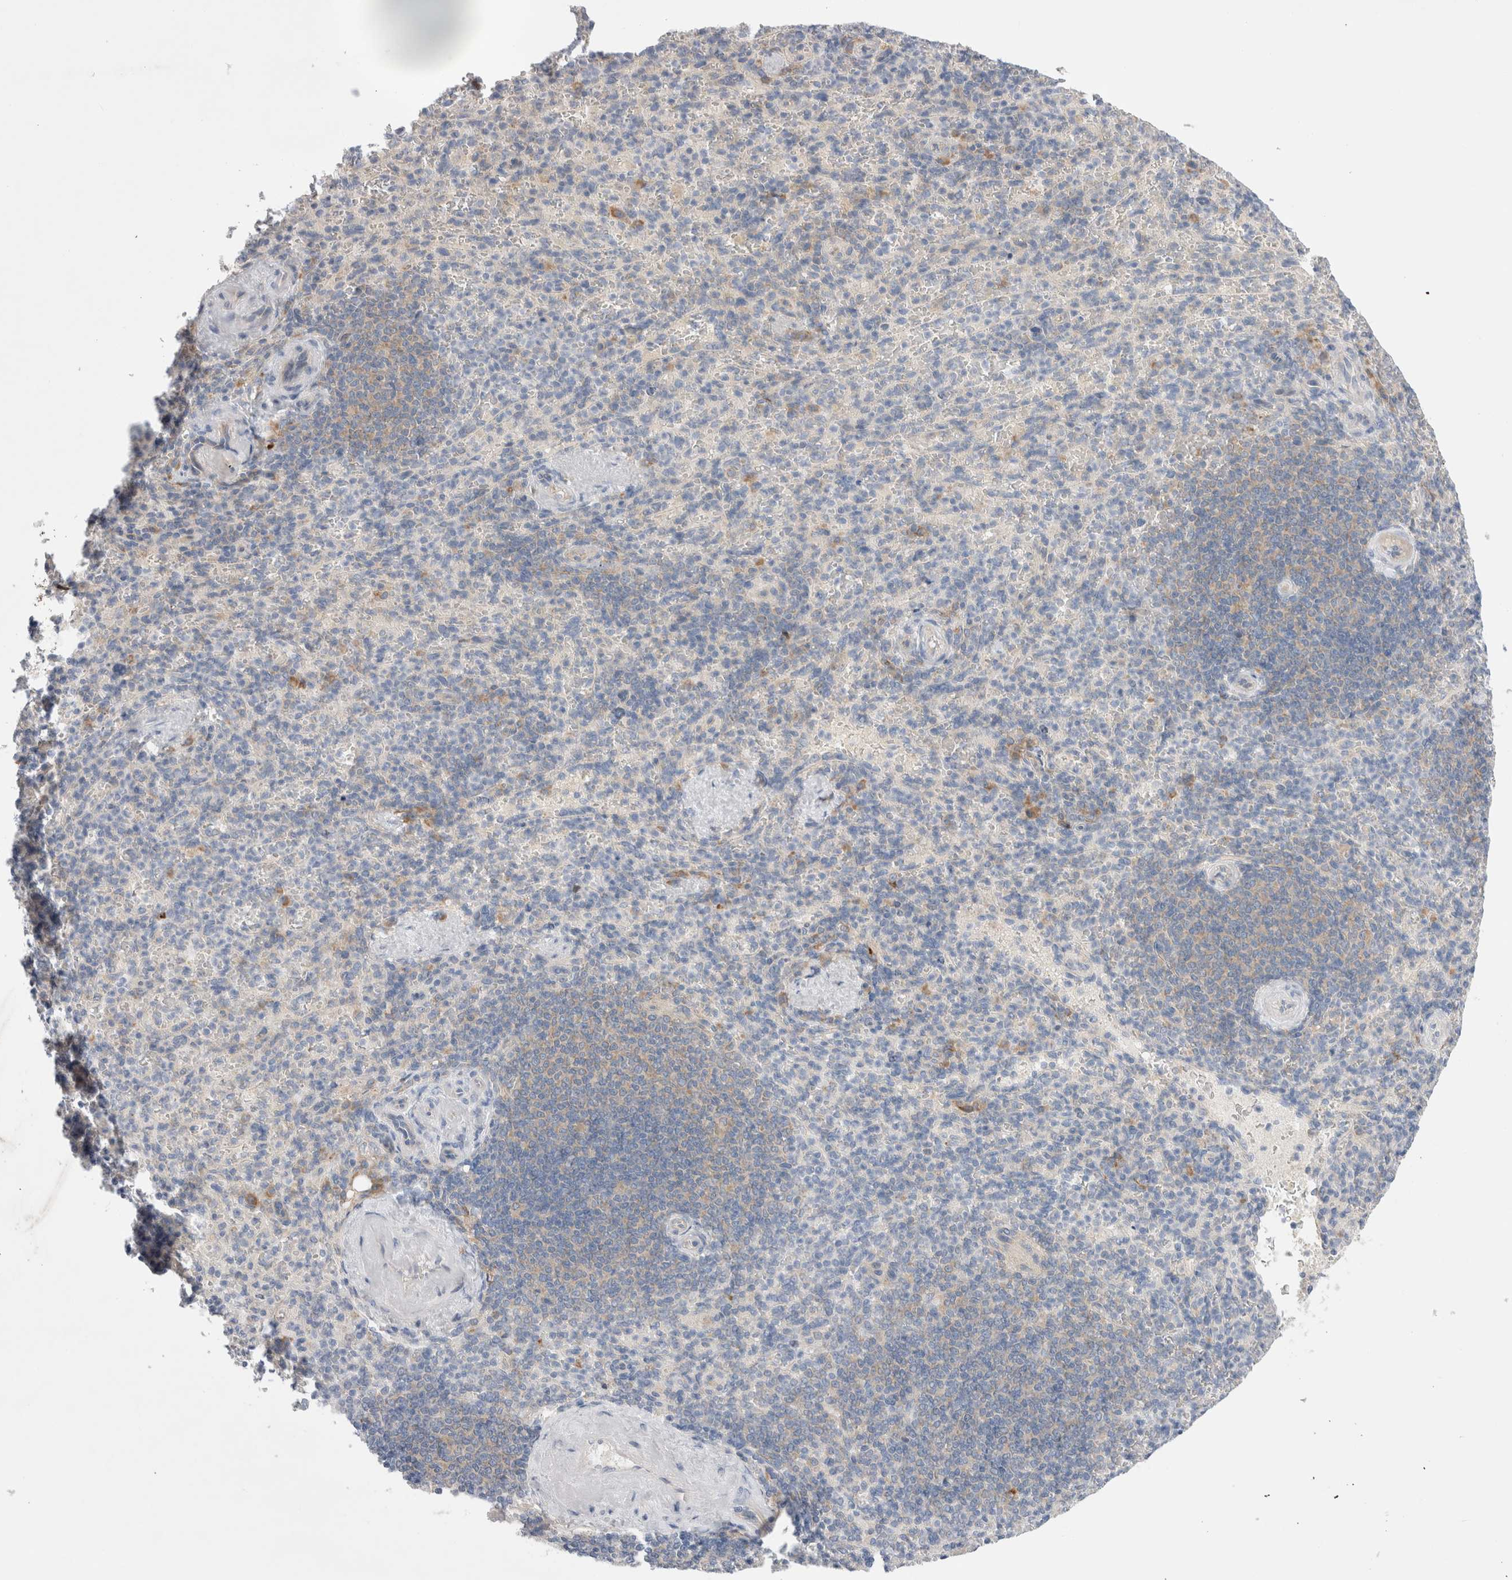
{"staining": {"intensity": "negative", "quantity": "none", "location": "none"}, "tissue": "spleen", "cell_type": "Cells in red pulp", "image_type": "normal", "snomed": [{"axis": "morphology", "description": "Normal tissue, NOS"}, {"axis": "topography", "description": "Spleen"}], "caption": "Cells in red pulp show no significant expression in normal spleen. Brightfield microscopy of IHC stained with DAB (brown) and hematoxylin (blue), captured at high magnification.", "gene": "RBM12B", "patient": {"sex": "female", "age": 74}}